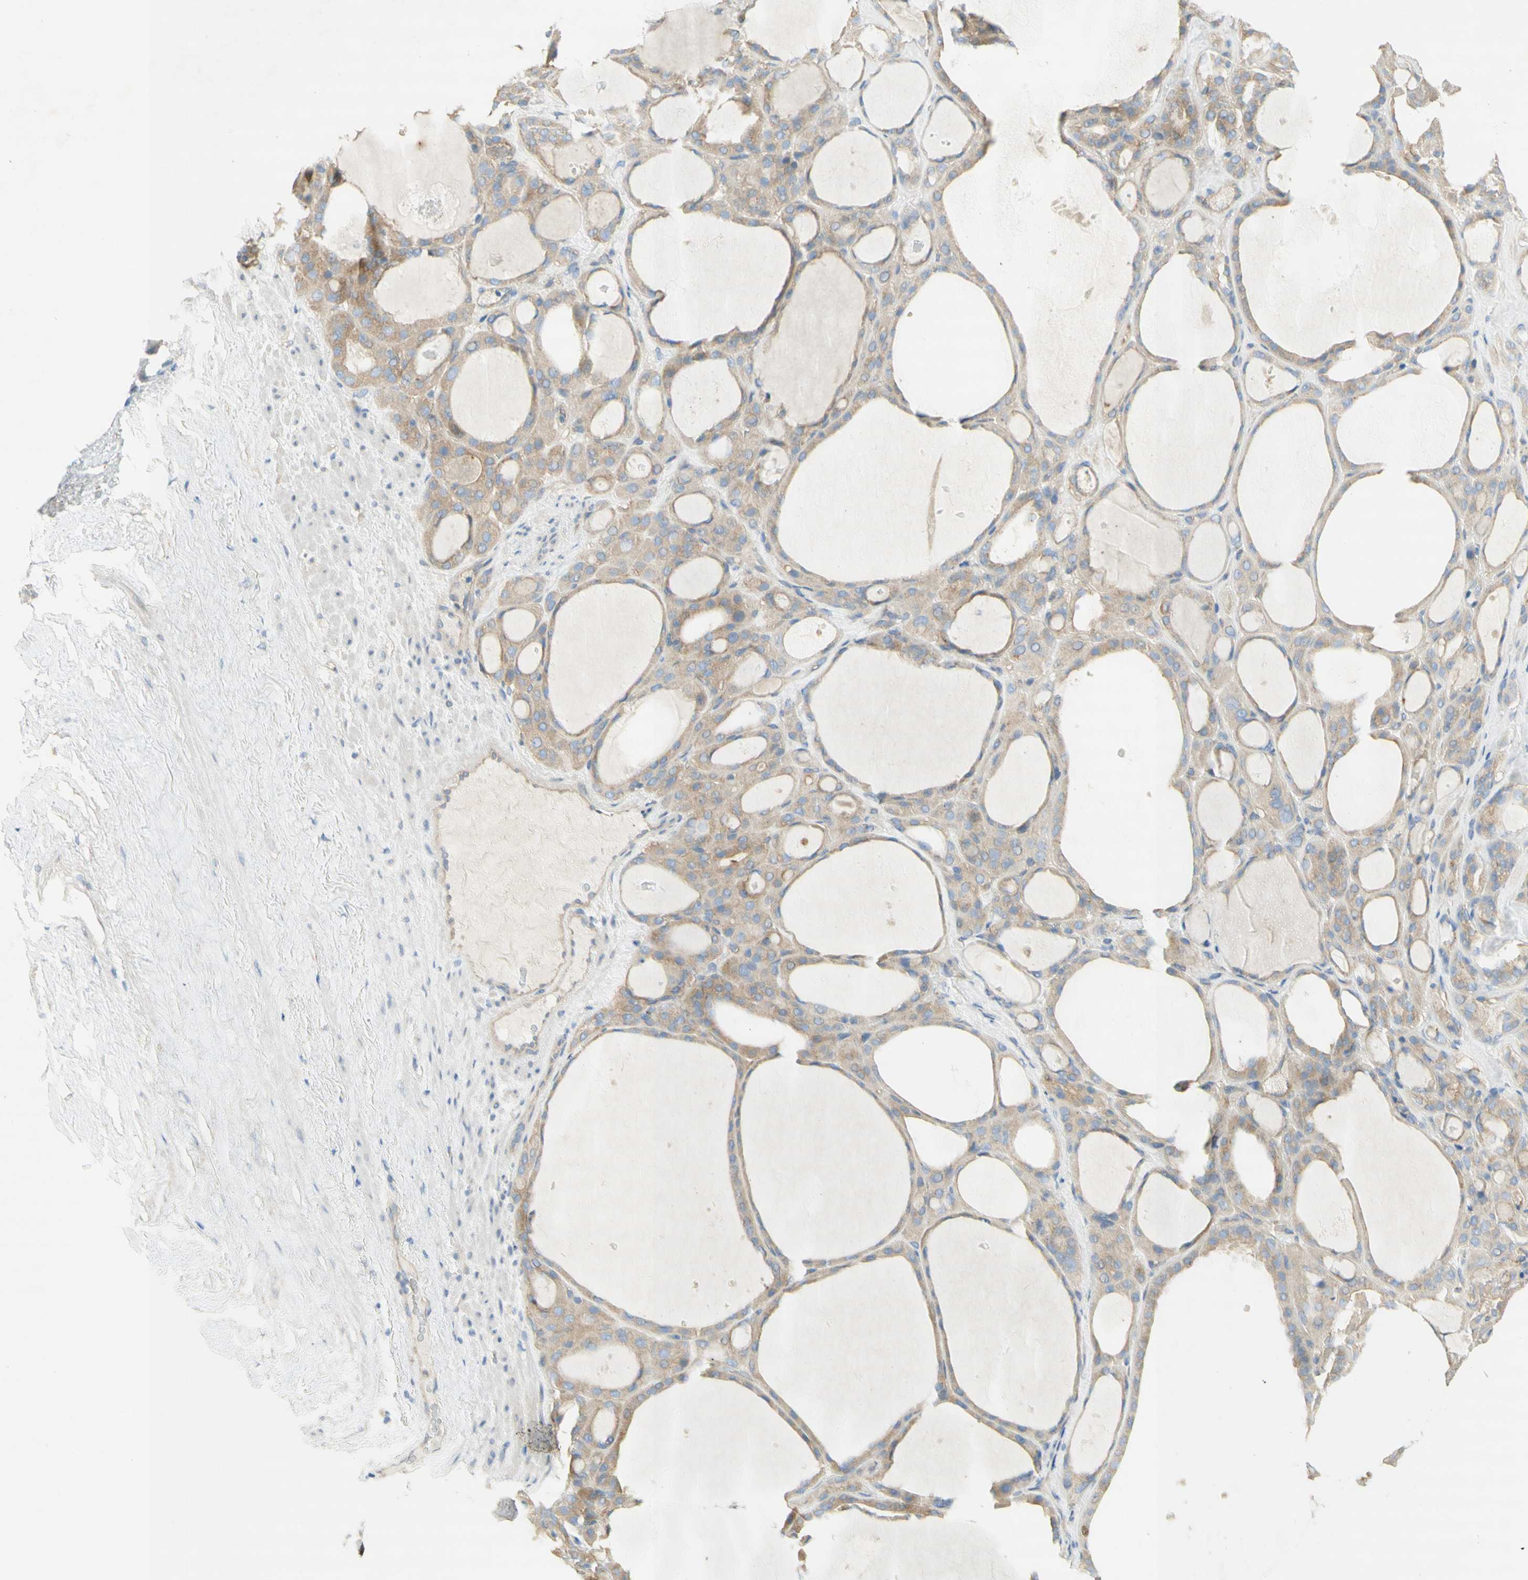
{"staining": {"intensity": "weak", "quantity": ">75%", "location": "cytoplasmic/membranous"}, "tissue": "thyroid gland", "cell_type": "Glandular cells", "image_type": "normal", "snomed": [{"axis": "morphology", "description": "Normal tissue, NOS"}, {"axis": "morphology", "description": "Carcinoma, NOS"}, {"axis": "topography", "description": "Thyroid gland"}], "caption": "DAB immunohistochemical staining of benign thyroid gland shows weak cytoplasmic/membranous protein positivity in about >75% of glandular cells.", "gene": "DYNC1H1", "patient": {"sex": "female", "age": 86}}